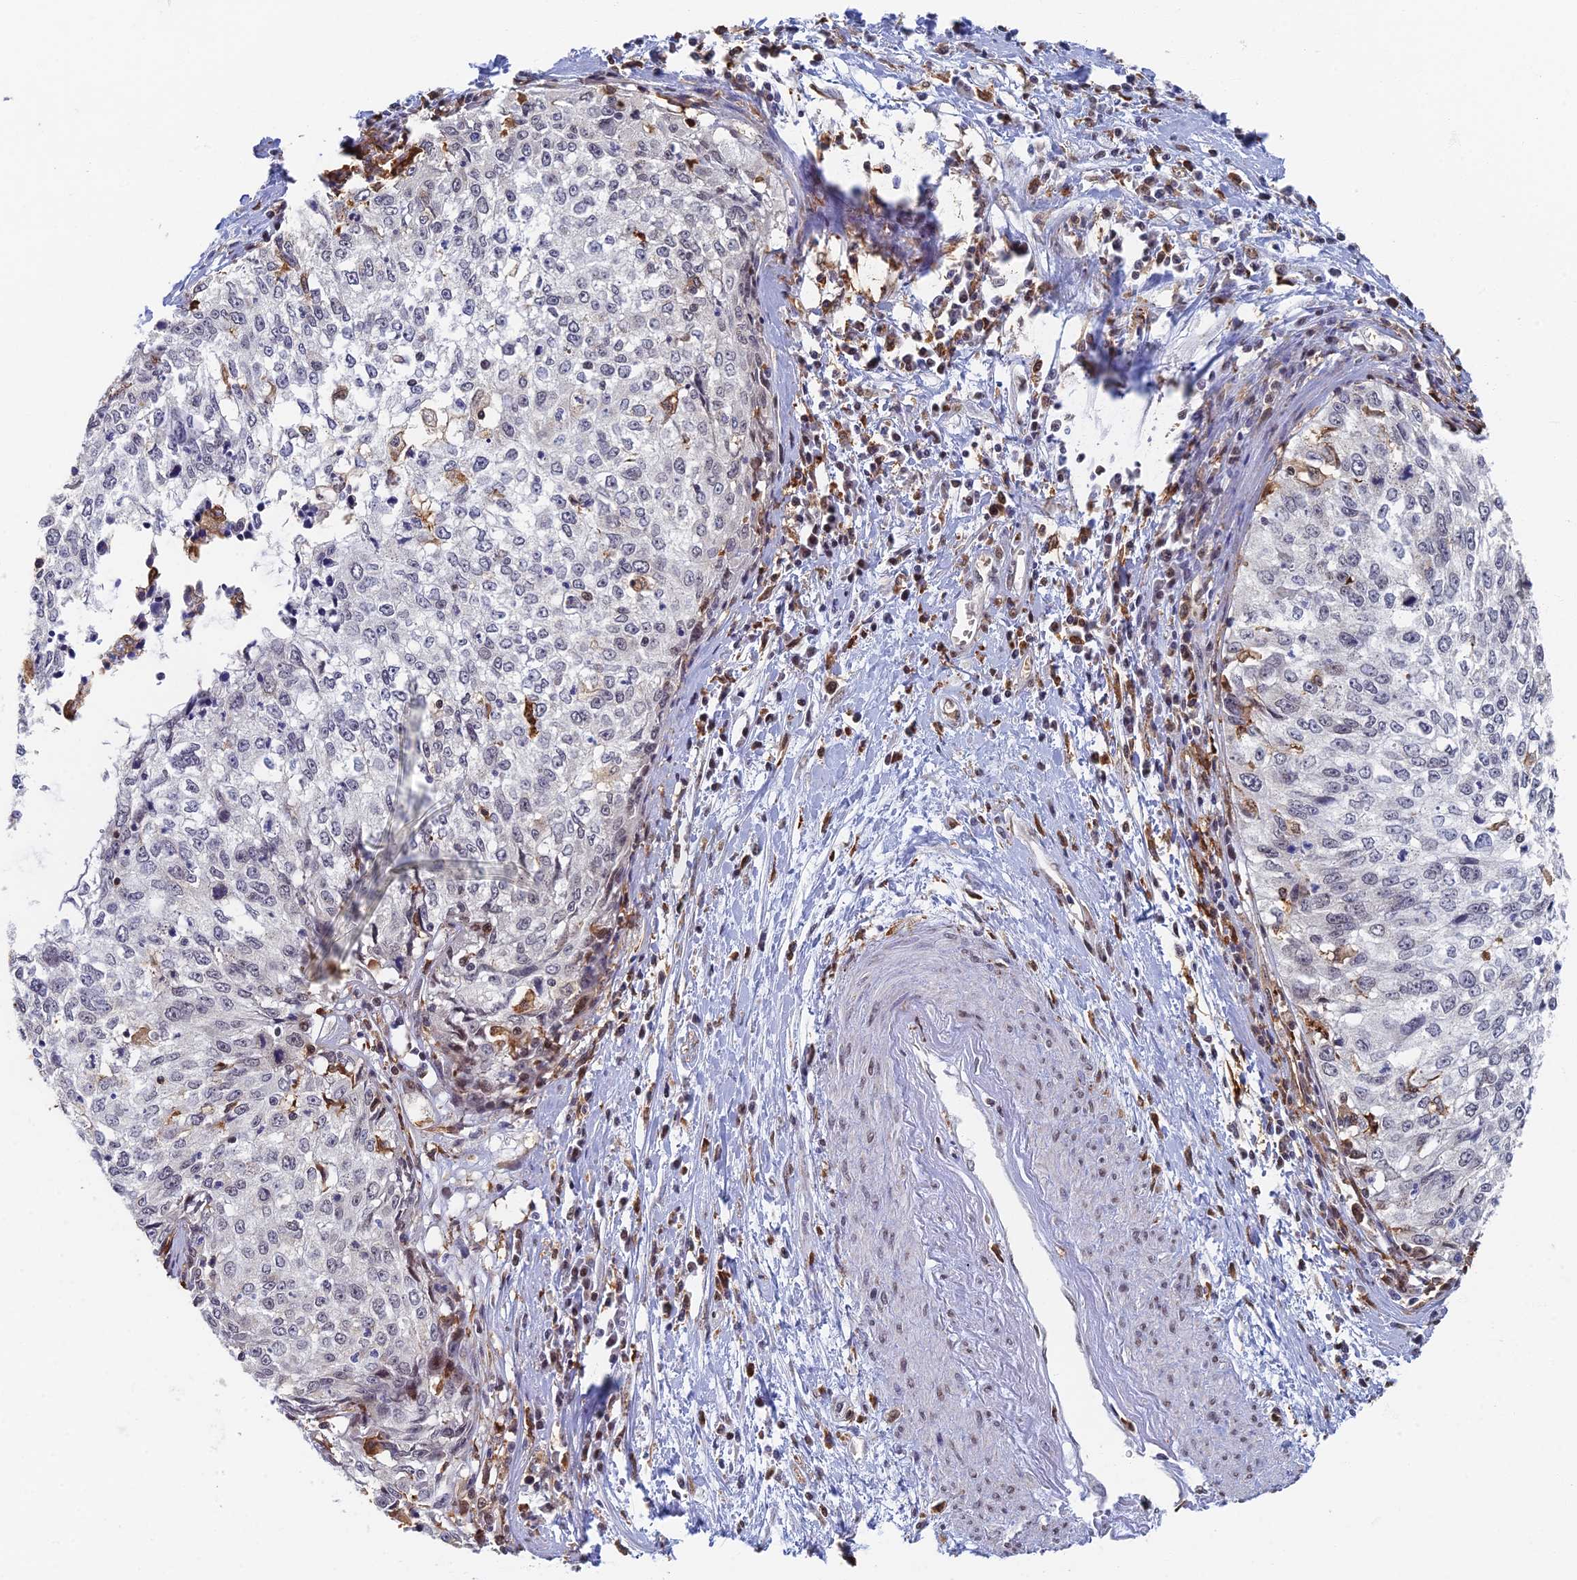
{"staining": {"intensity": "negative", "quantity": "none", "location": "none"}, "tissue": "cervical cancer", "cell_type": "Tumor cells", "image_type": "cancer", "snomed": [{"axis": "morphology", "description": "Squamous cell carcinoma, NOS"}, {"axis": "topography", "description": "Cervix"}], "caption": "Tumor cells are negative for protein expression in human squamous cell carcinoma (cervical).", "gene": "GPATCH1", "patient": {"sex": "female", "age": 57}}